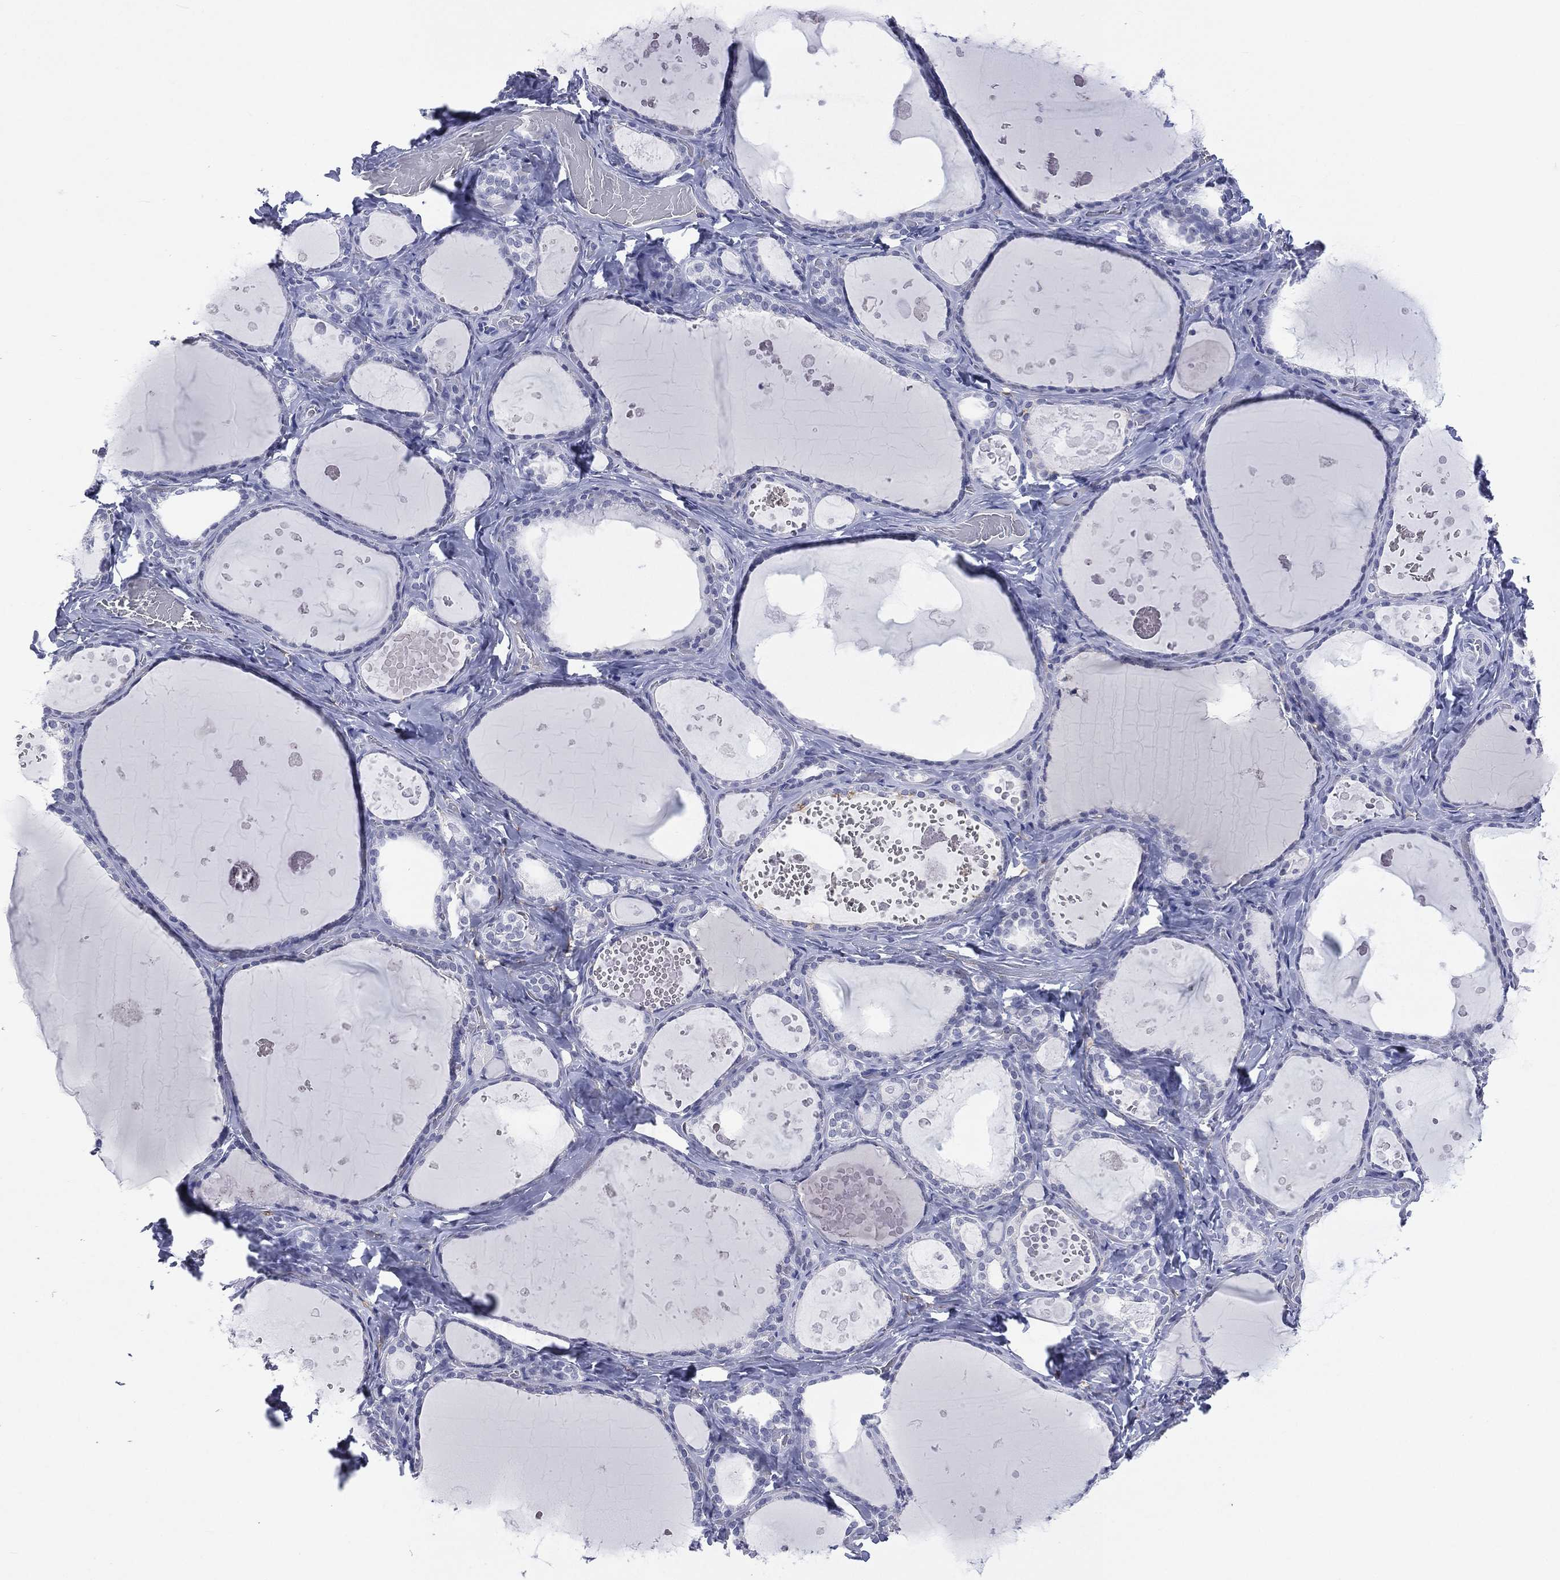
{"staining": {"intensity": "negative", "quantity": "none", "location": "none"}, "tissue": "thyroid gland", "cell_type": "Glandular cells", "image_type": "normal", "snomed": [{"axis": "morphology", "description": "Normal tissue, NOS"}, {"axis": "topography", "description": "Thyroid gland"}], "caption": "DAB (3,3'-diaminobenzidine) immunohistochemical staining of normal thyroid gland exhibits no significant positivity in glandular cells.", "gene": "SSX1", "patient": {"sex": "female", "age": 56}}